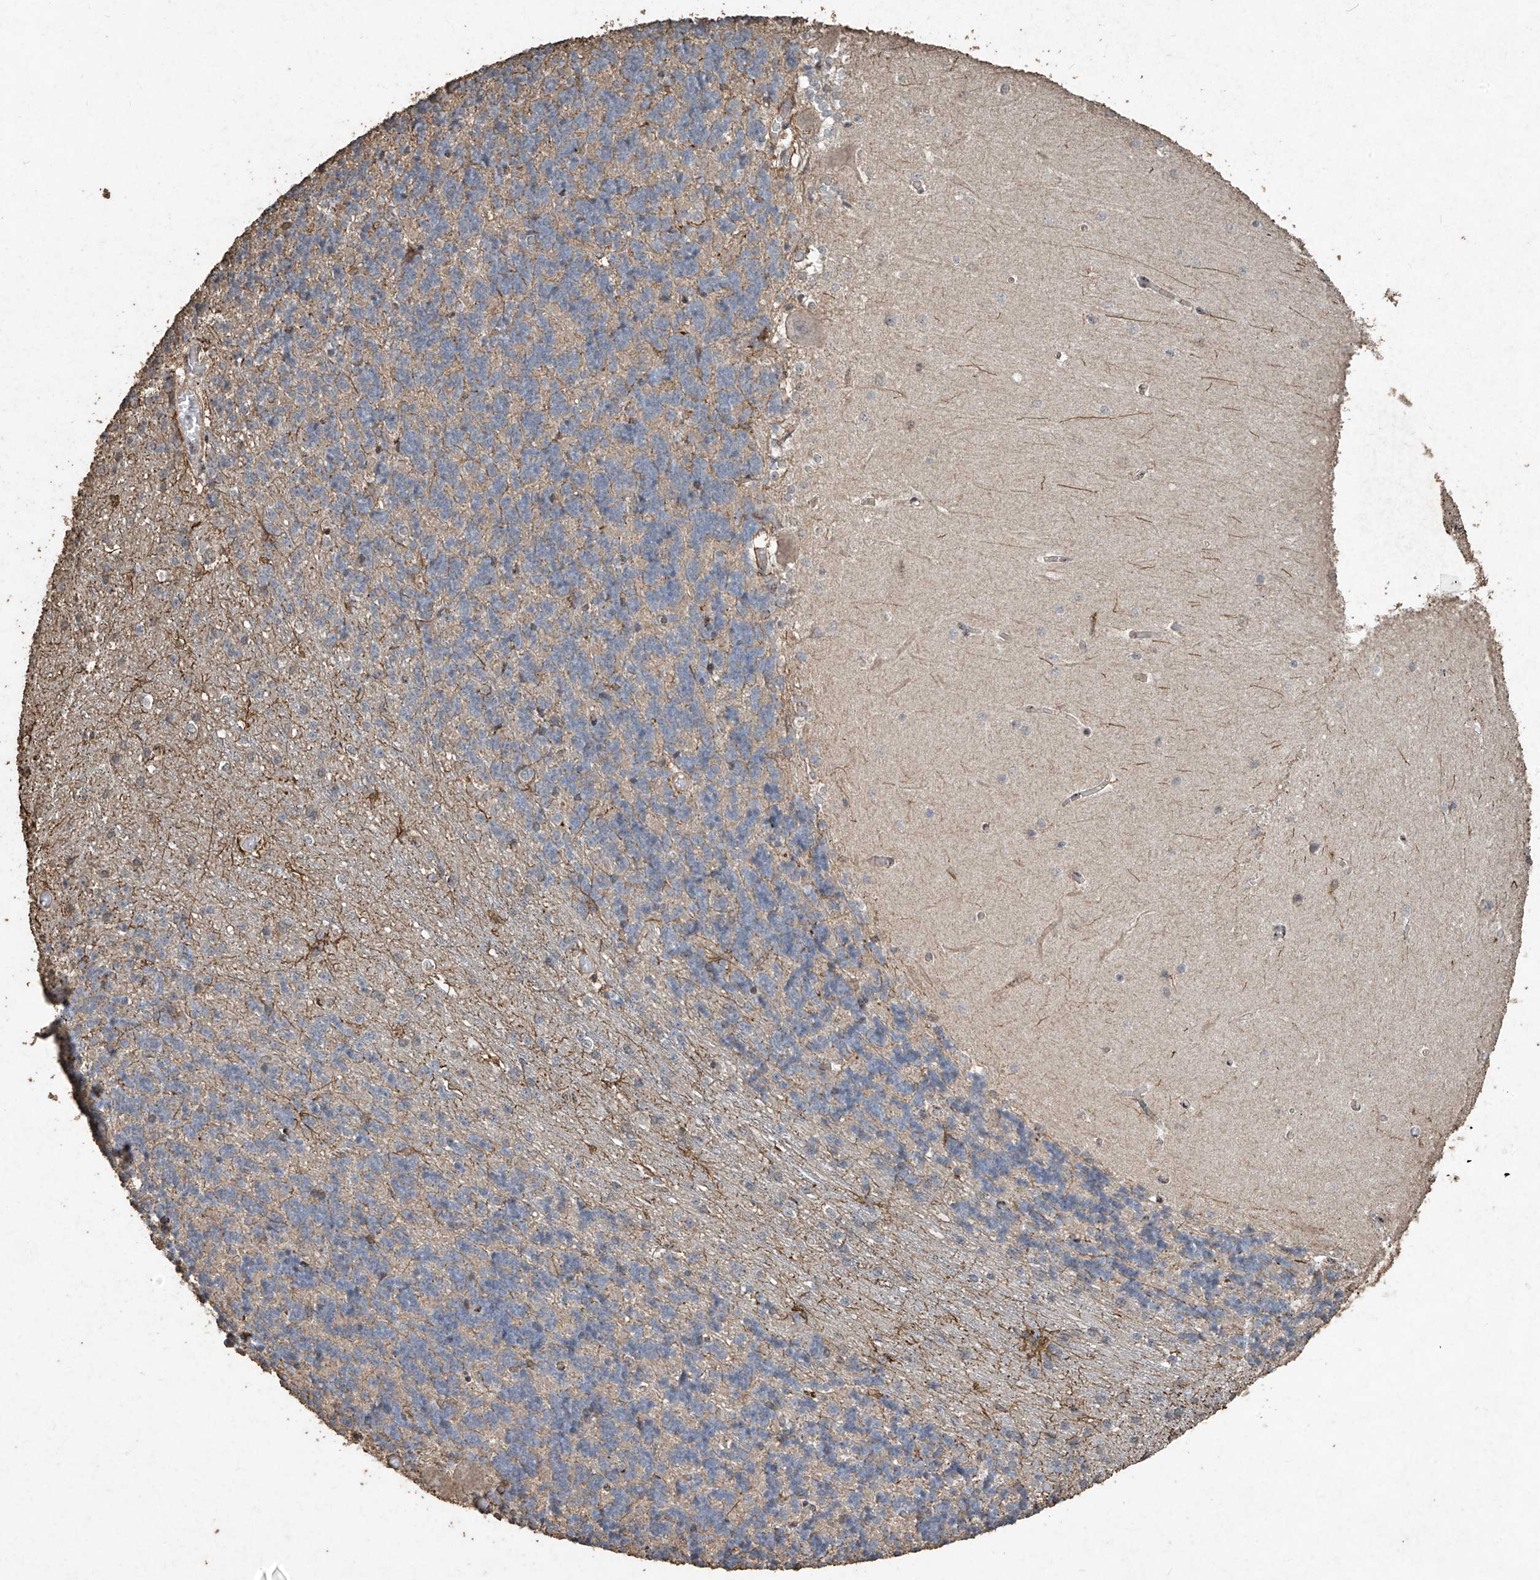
{"staining": {"intensity": "strong", "quantity": "<25%", "location": "cytoplasmic/membranous"}, "tissue": "cerebellum", "cell_type": "Cells in granular layer", "image_type": "normal", "snomed": [{"axis": "morphology", "description": "Normal tissue, NOS"}, {"axis": "topography", "description": "Cerebellum"}], "caption": "IHC of normal human cerebellum reveals medium levels of strong cytoplasmic/membranous staining in about <25% of cells in granular layer. (DAB (3,3'-diaminobenzidine) = brown stain, brightfield microscopy at high magnification).", "gene": "ERBB3", "patient": {"sex": "male", "age": 37}}